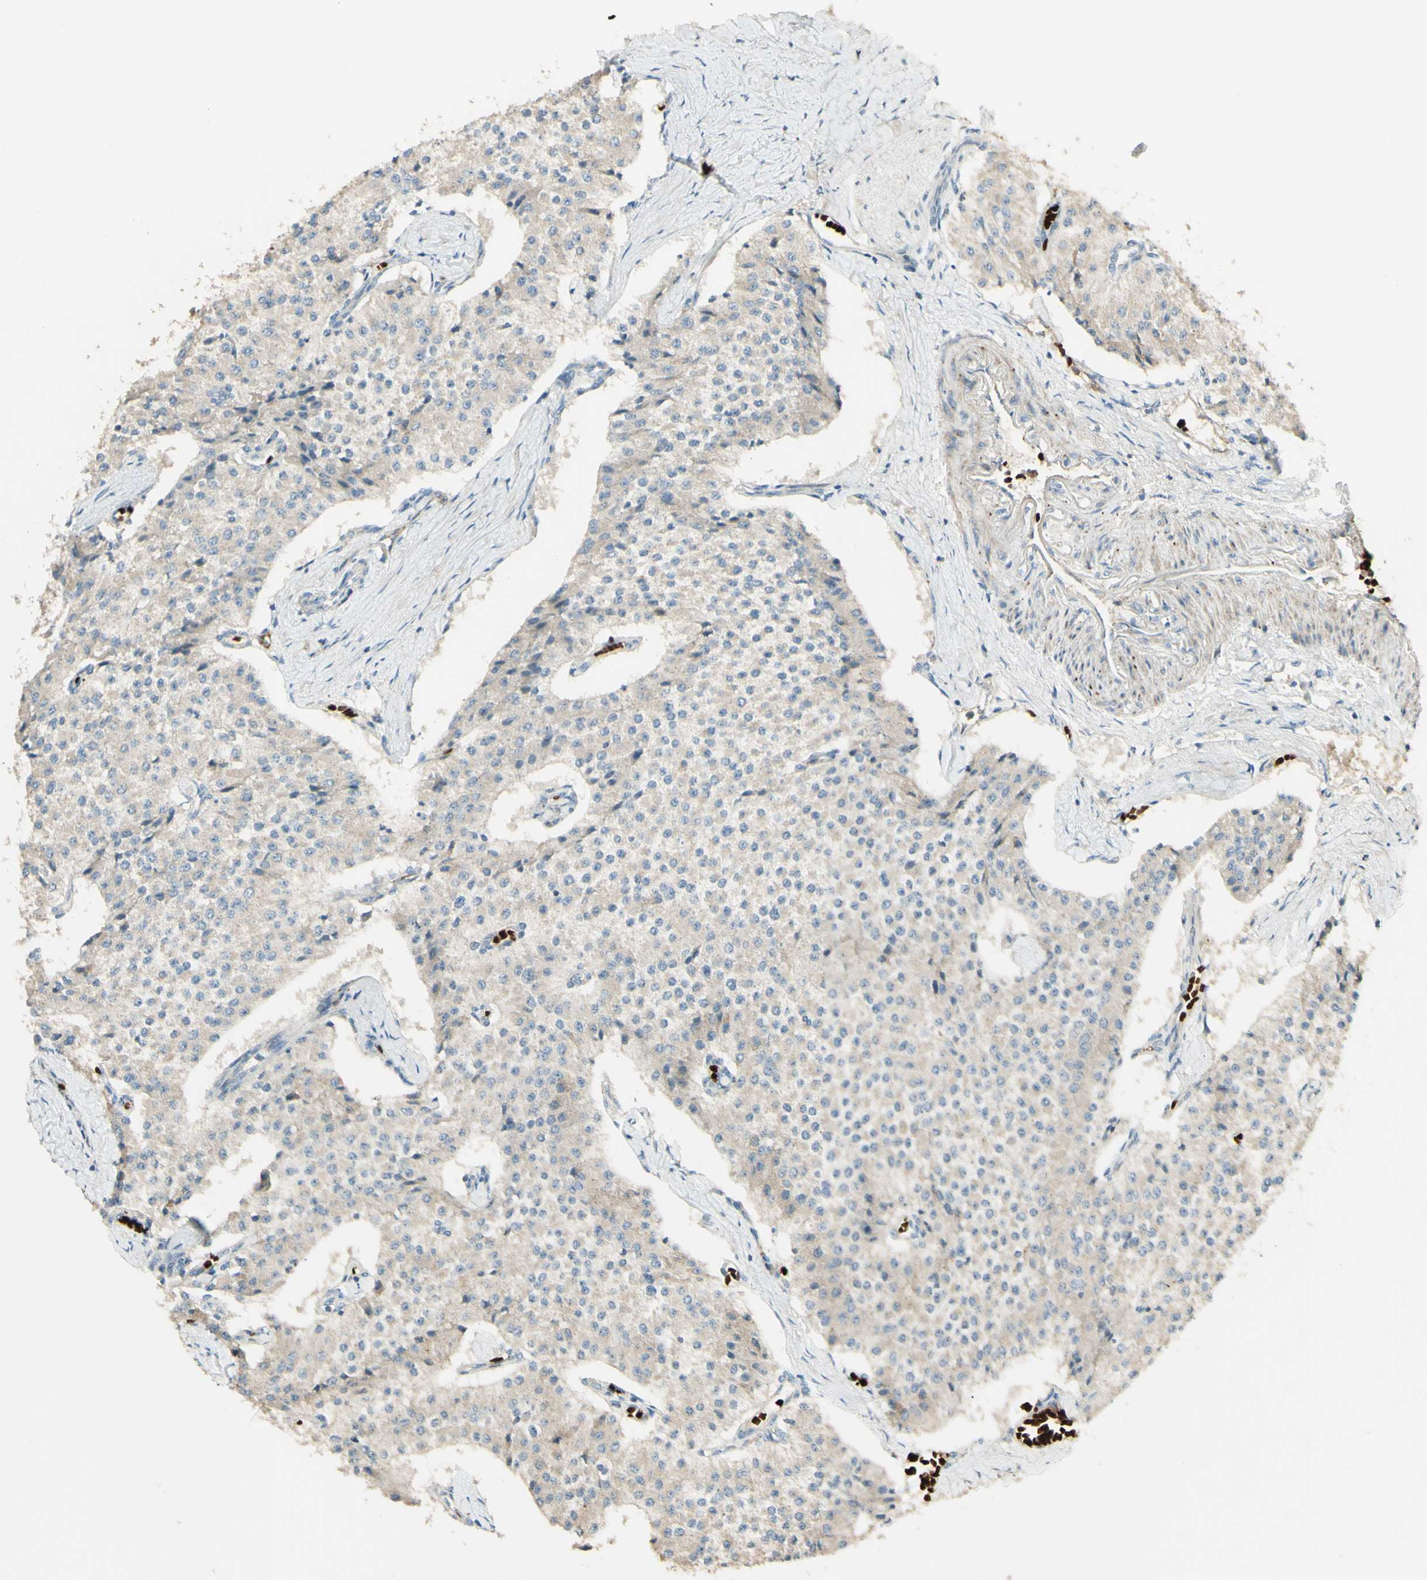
{"staining": {"intensity": "weak", "quantity": "25%-75%", "location": "cytoplasmic/membranous"}, "tissue": "carcinoid", "cell_type": "Tumor cells", "image_type": "cancer", "snomed": [{"axis": "morphology", "description": "Carcinoid, malignant, NOS"}, {"axis": "topography", "description": "Colon"}], "caption": "Protein expression analysis of human carcinoid reveals weak cytoplasmic/membranous expression in approximately 25%-75% of tumor cells.", "gene": "GAN", "patient": {"sex": "female", "age": 52}}